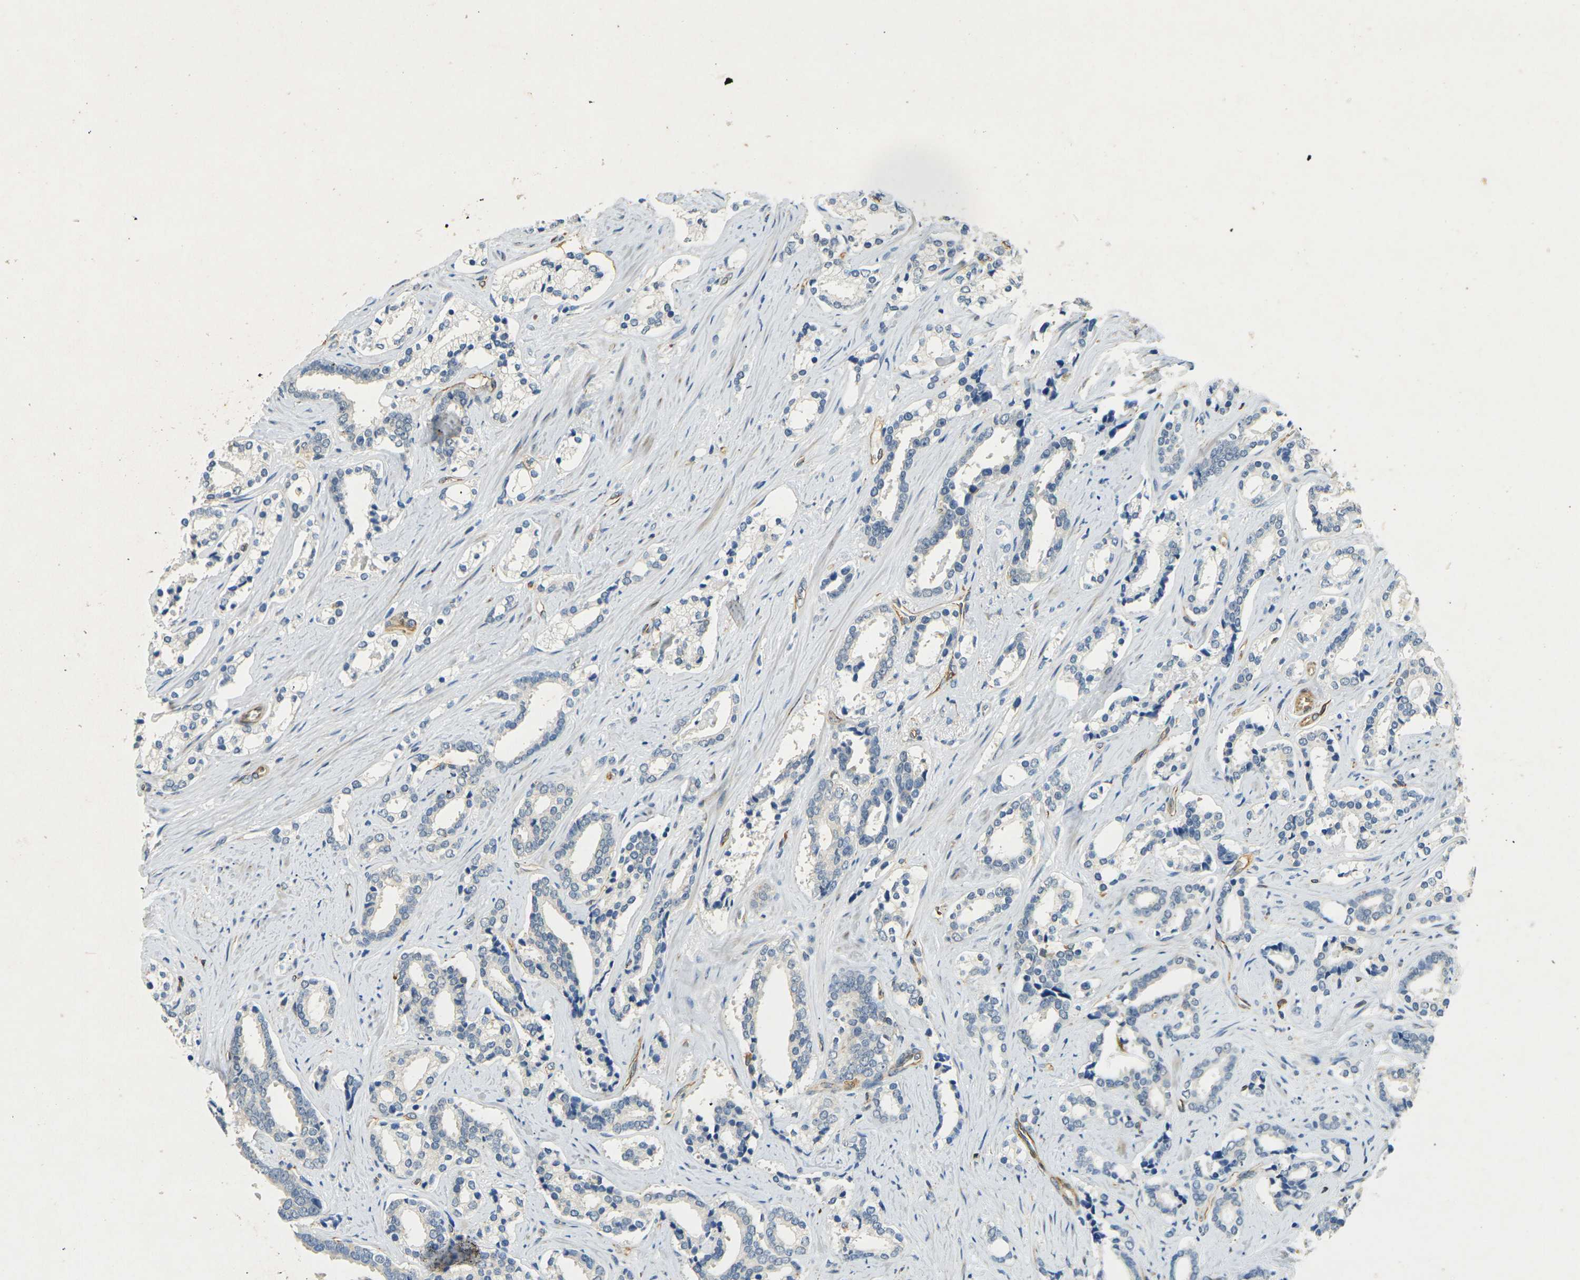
{"staining": {"intensity": "negative", "quantity": "none", "location": "none"}, "tissue": "prostate cancer", "cell_type": "Tumor cells", "image_type": "cancer", "snomed": [{"axis": "morphology", "description": "Adenocarcinoma, High grade"}, {"axis": "topography", "description": "Prostate"}], "caption": "The photomicrograph shows no significant staining in tumor cells of prostate adenocarcinoma (high-grade).", "gene": "SORT1", "patient": {"sex": "male", "age": 67}}